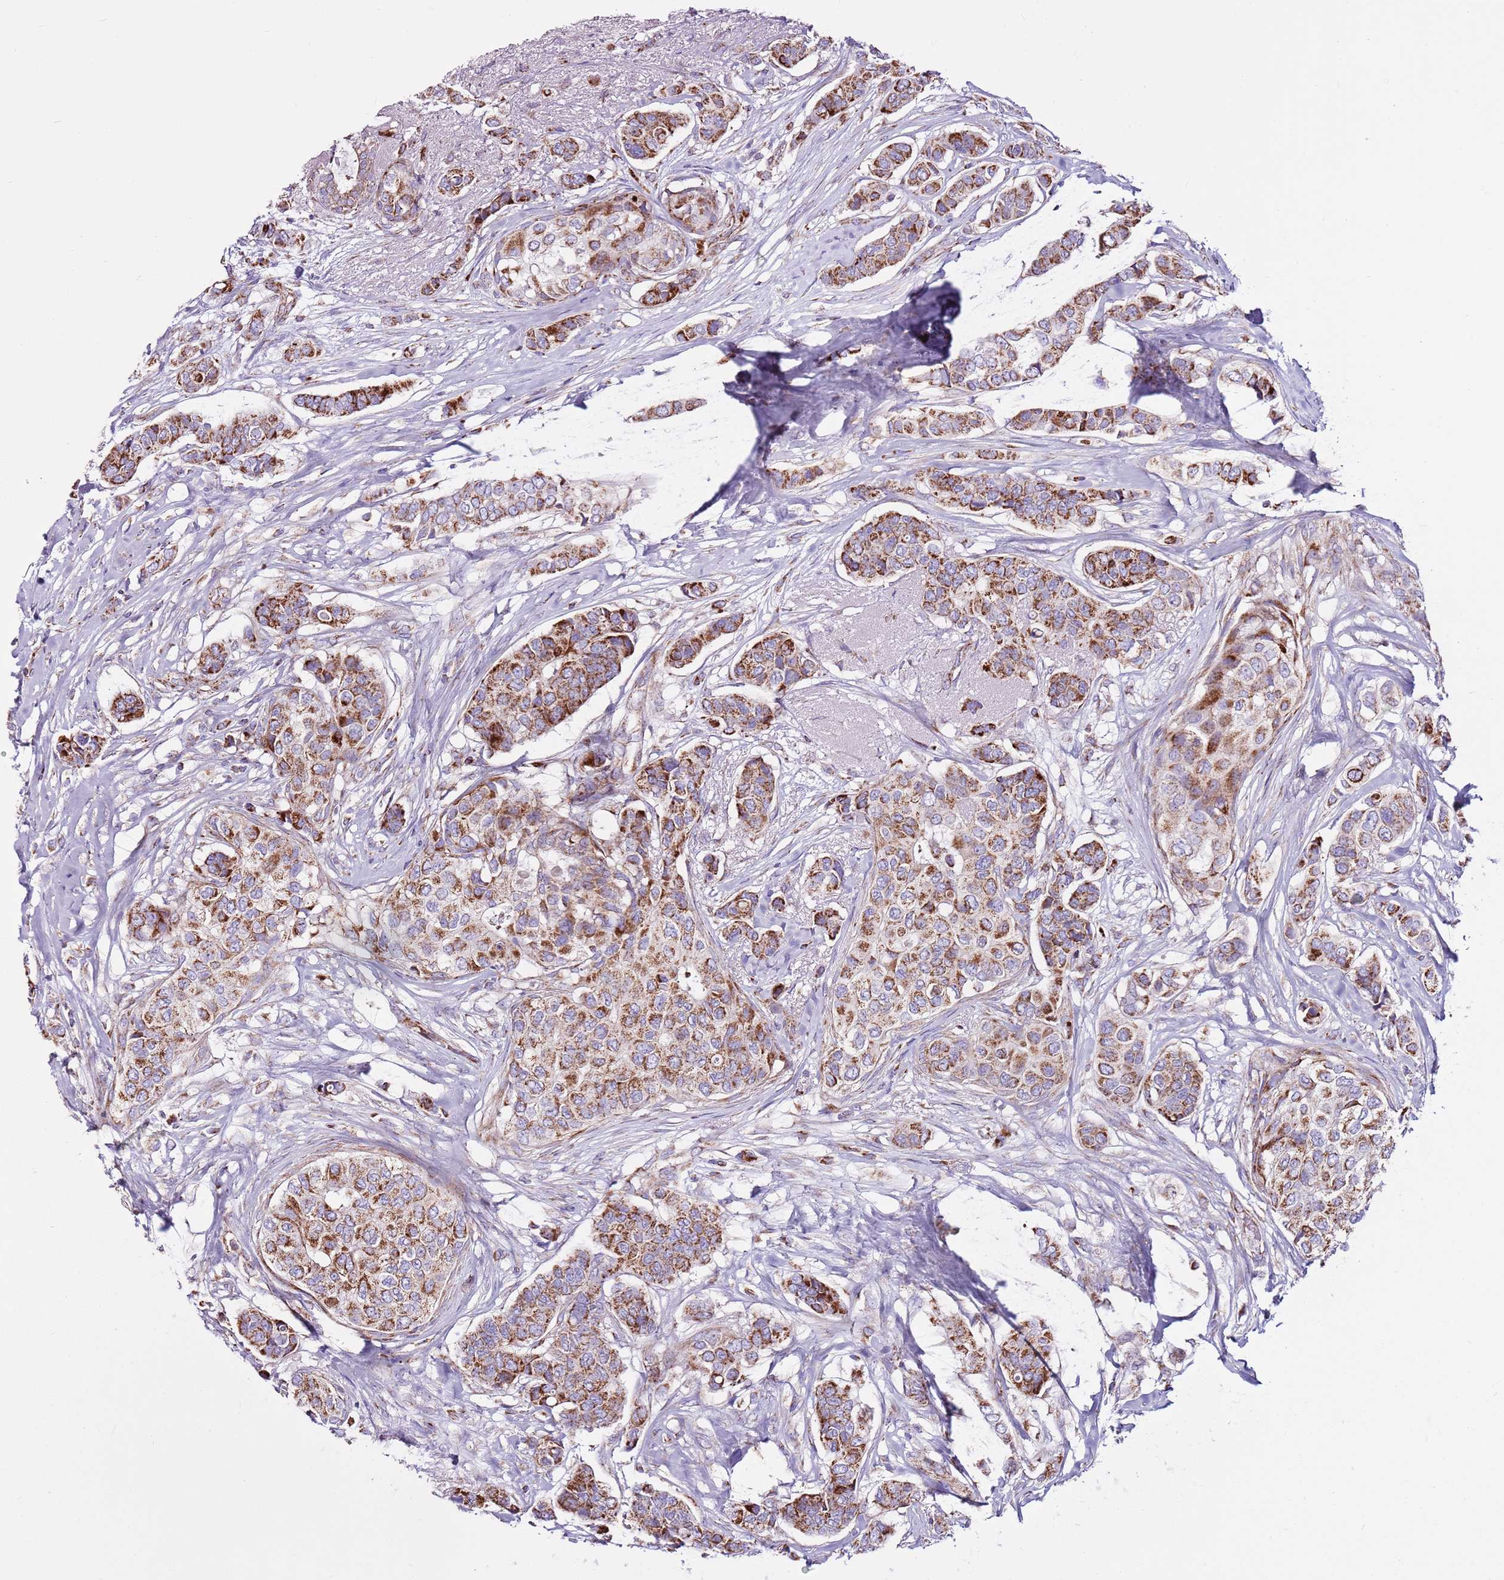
{"staining": {"intensity": "strong", "quantity": ">75%", "location": "cytoplasmic/membranous"}, "tissue": "breast cancer", "cell_type": "Tumor cells", "image_type": "cancer", "snomed": [{"axis": "morphology", "description": "Lobular carcinoma"}, {"axis": "topography", "description": "Breast"}], "caption": "Human breast cancer (lobular carcinoma) stained with a protein marker displays strong staining in tumor cells.", "gene": "HECTD4", "patient": {"sex": "female", "age": 51}}